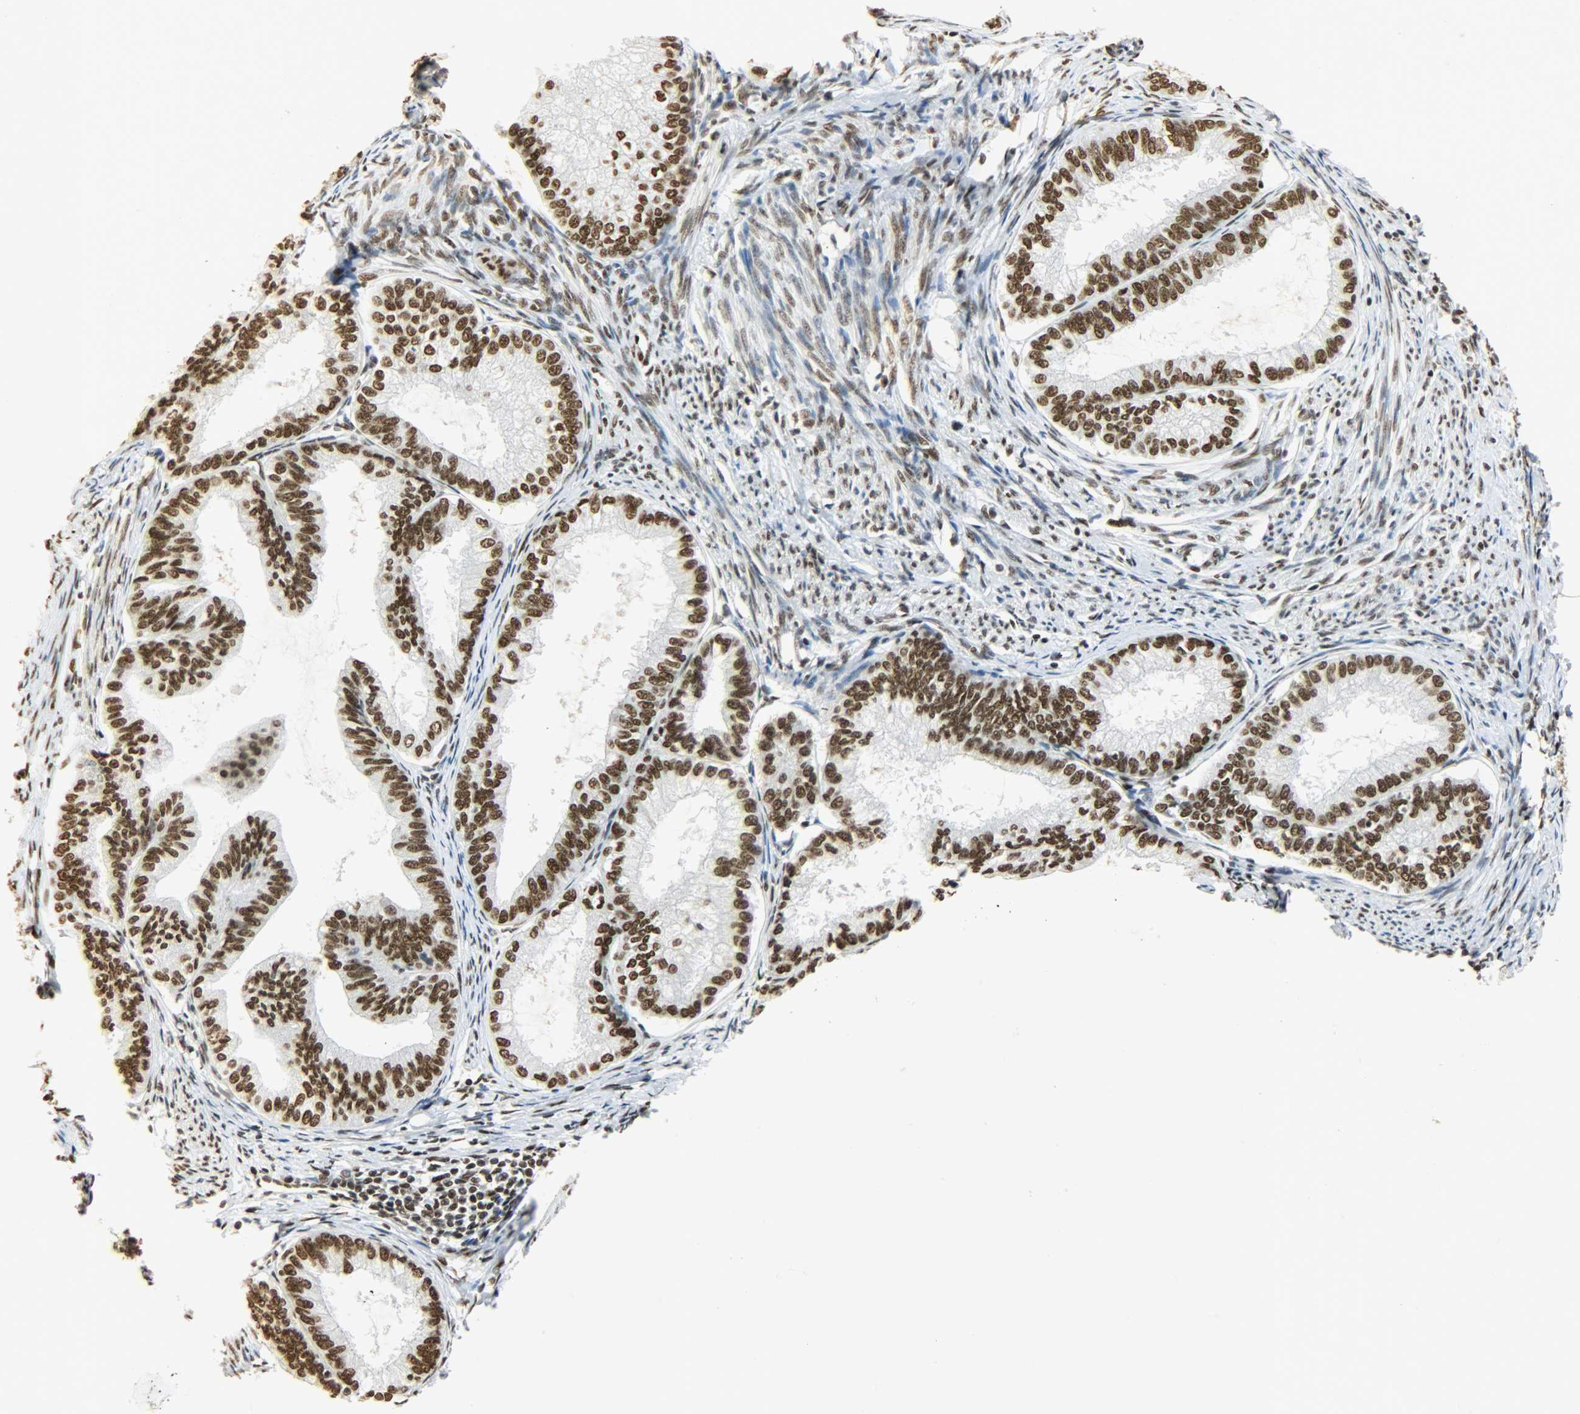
{"staining": {"intensity": "strong", "quantity": ">75%", "location": "nuclear"}, "tissue": "endometrial cancer", "cell_type": "Tumor cells", "image_type": "cancer", "snomed": [{"axis": "morphology", "description": "Adenocarcinoma, NOS"}, {"axis": "topography", "description": "Endometrium"}], "caption": "The immunohistochemical stain highlights strong nuclear positivity in tumor cells of endometrial adenocarcinoma tissue.", "gene": "KHDRBS1", "patient": {"sex": "female", "age": 86}}